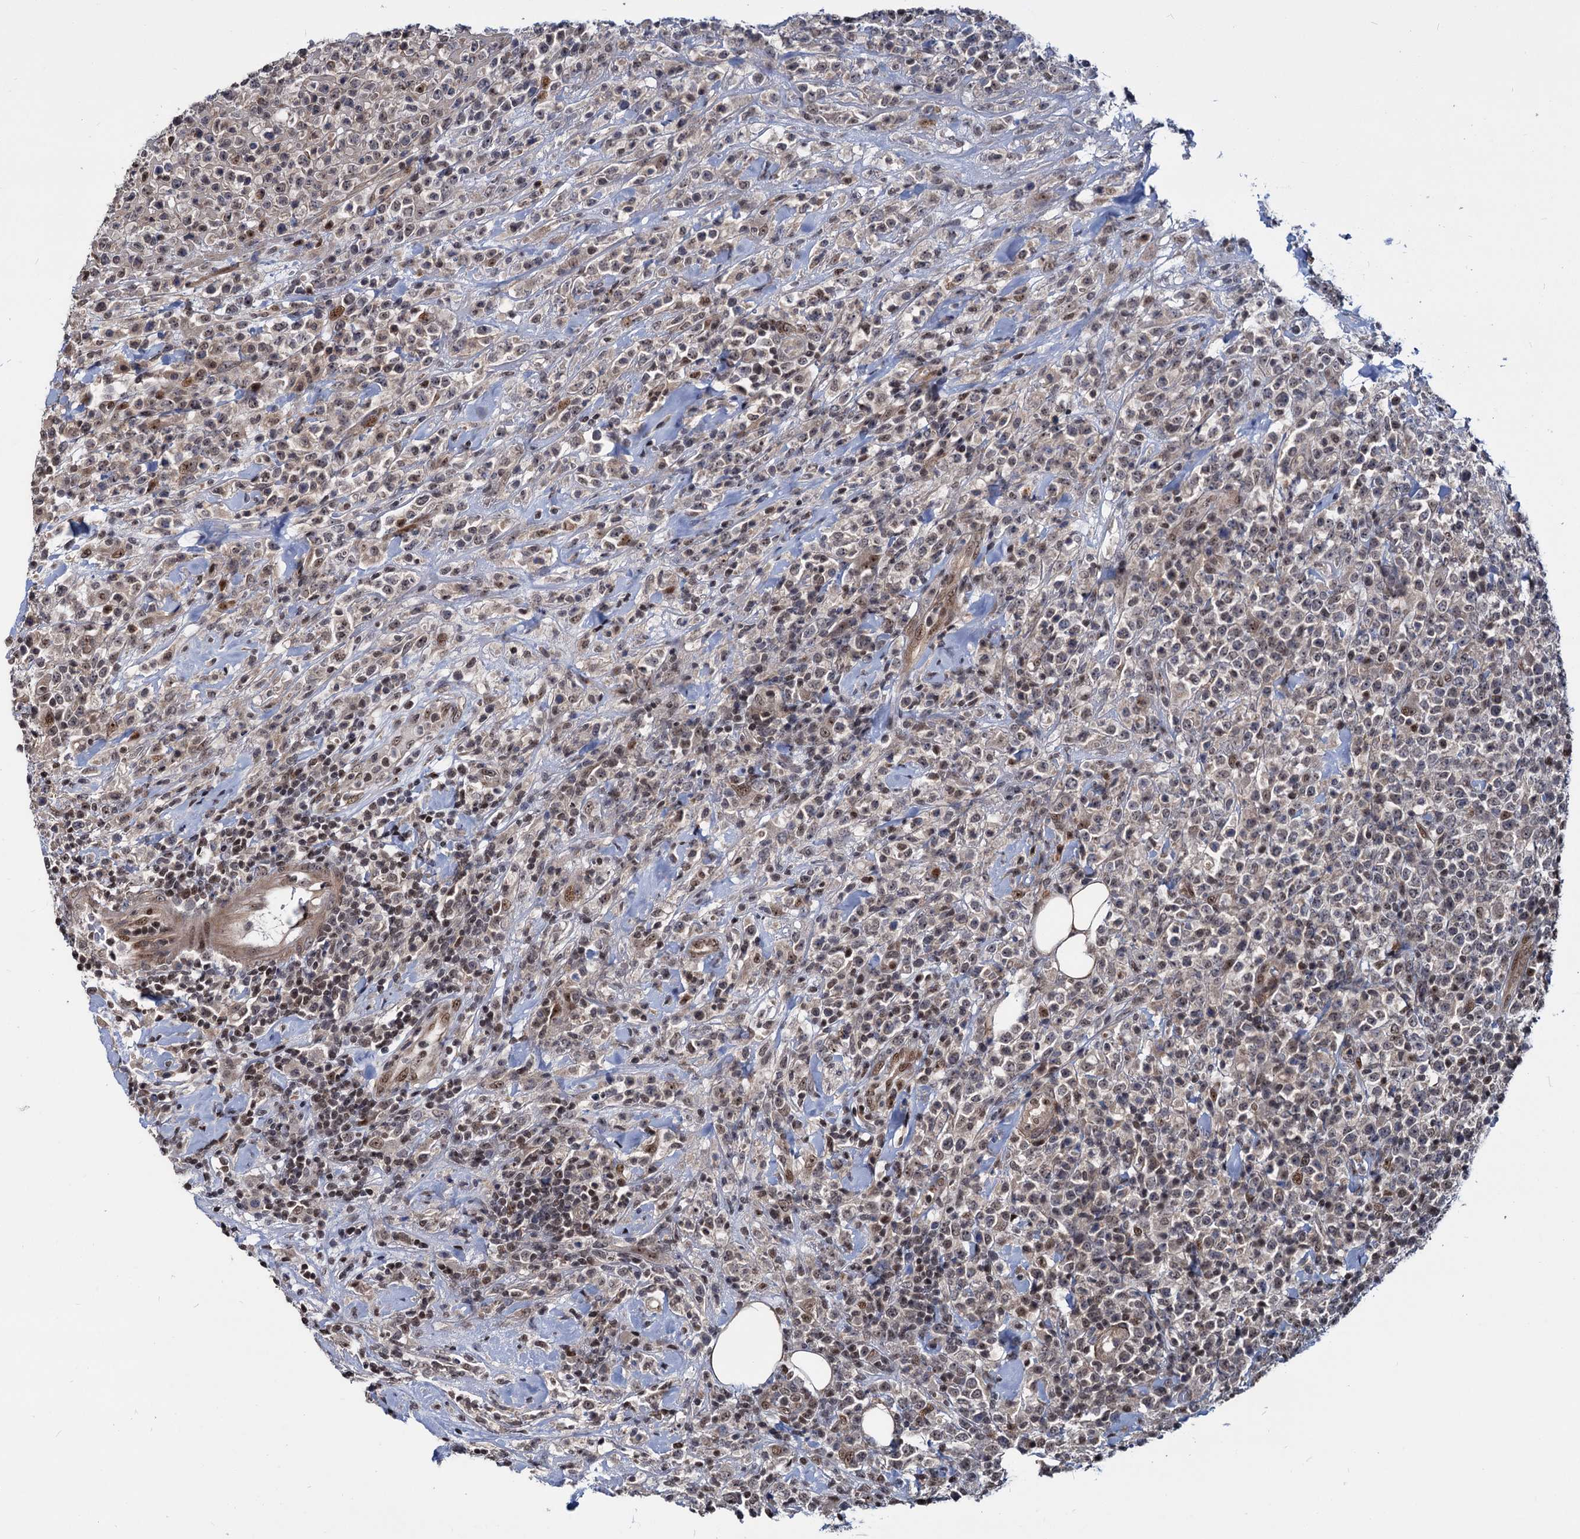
{"staining": {"intensity": "weak", "quantity": ">75%", "location": "nuclear"}, "tissue": "lymphoma", "cell_type": "Tumor cells", "image_type": "cancer", "snomed": [{"axis": "morphology", "description": "Malignant lymphoma, non-Hodgkin's type, High grade"}, {"axis": "topography", "description": "Colon"}], "caption": "Lymphoma stained with a protein marker demonstrates weak staining in tumor cells.", "gene": "UBLCP1", "patient": {"sex": "female", "age": 53}}